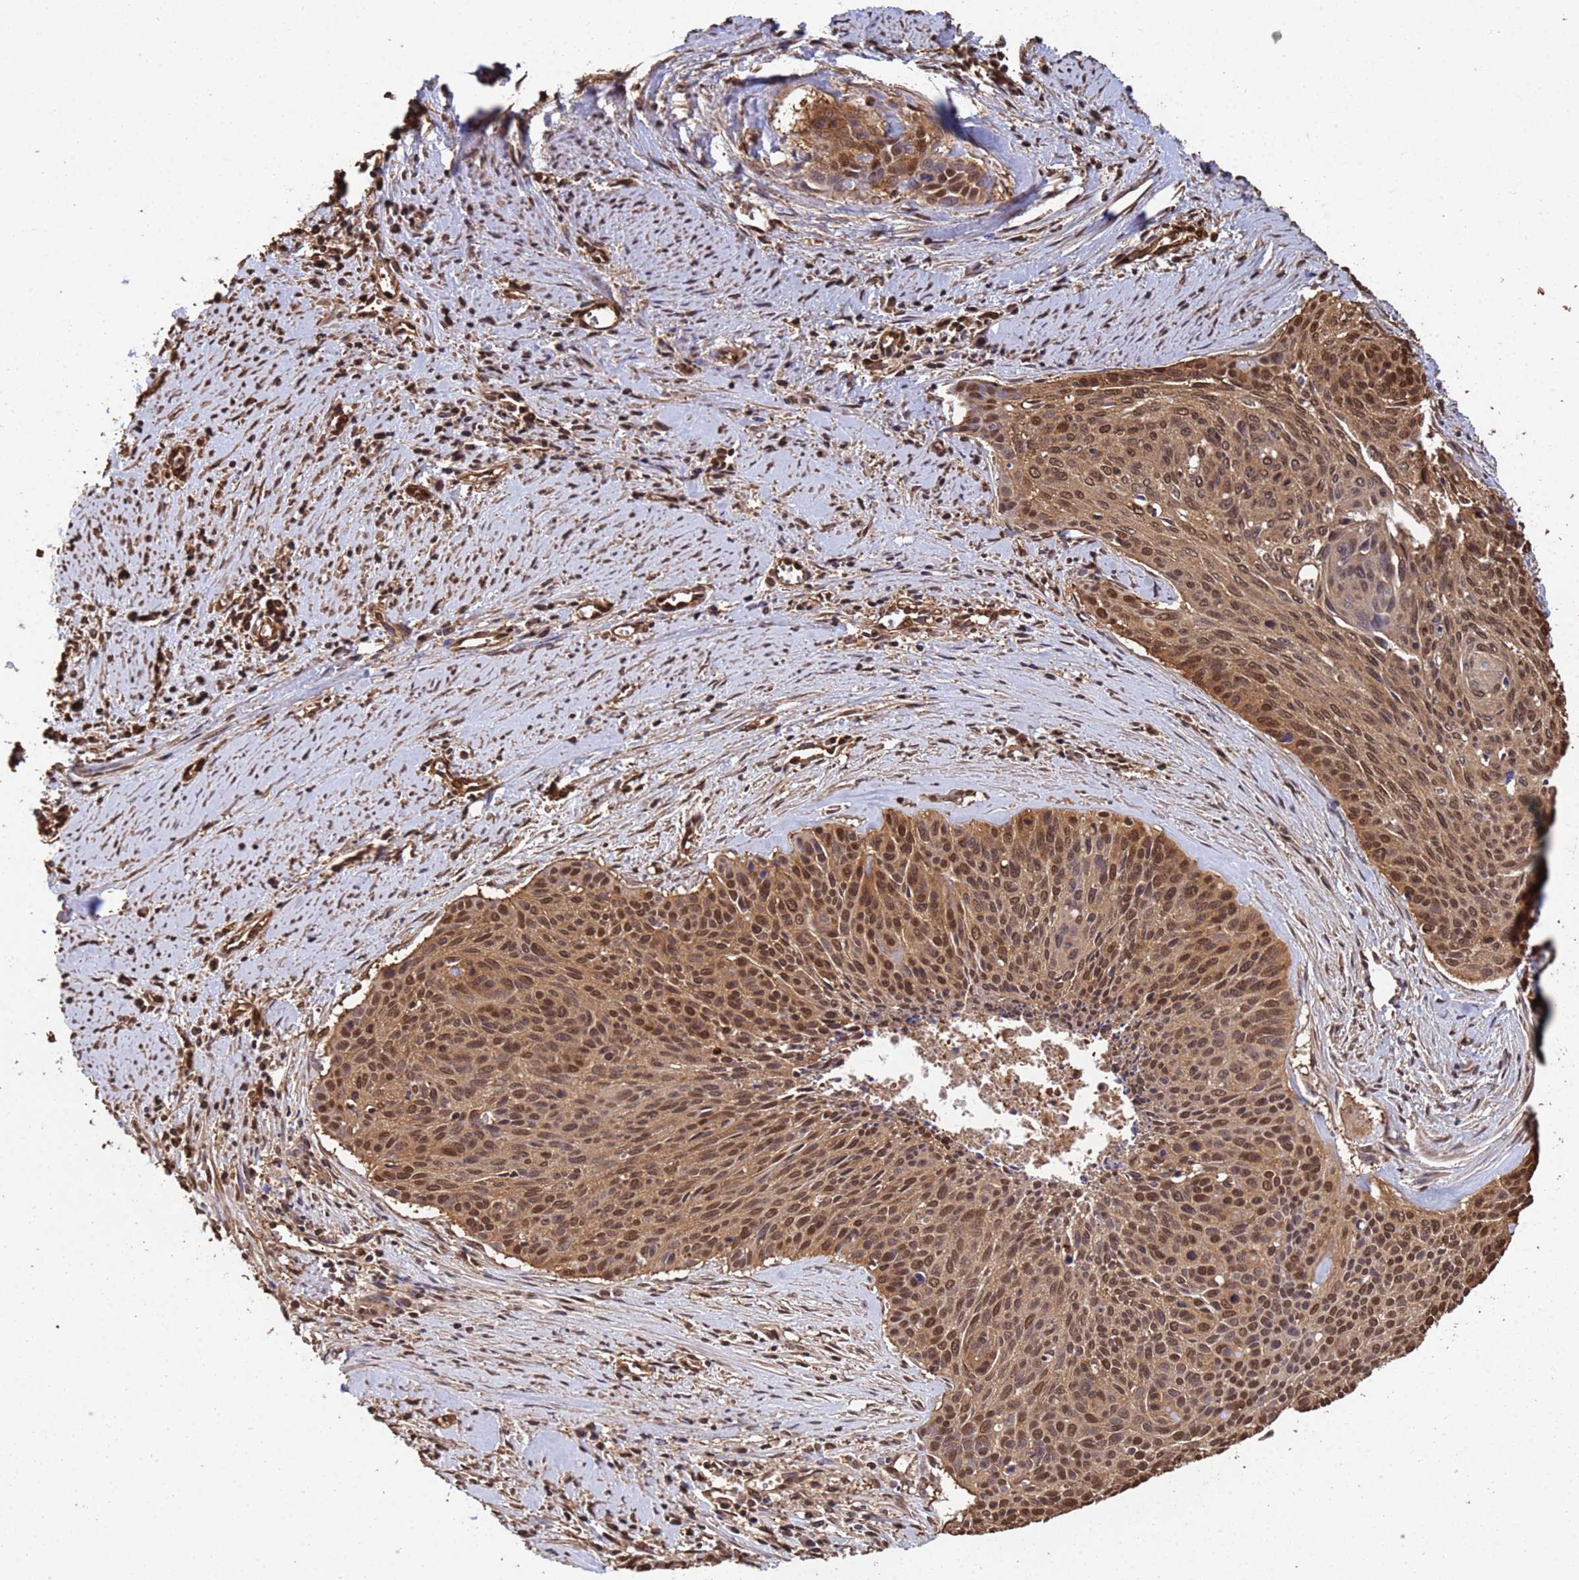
{"staining": {"intensity": "moderate", "quantity": ">75%", "location": "cytoplasmic/membranous,nuclear"}, "tissue": "cervical cancer", "cell_type": "Tumor cells", "image_type": "cancer", "snomed": [{"axis": "morphology", "description": "Squamous cell carcinoma, NOS"}, {"axis": "topography", "description": "Cervix"}], "caption": "A photomicrograph of cervical squamous cell carcinoma stained for a protein displays moderate cytoplasmic/membranous and nuclear brown staining in tumor cells.", "gene": "SUMO4", "patient": {"sex": "female", "age": 55}}